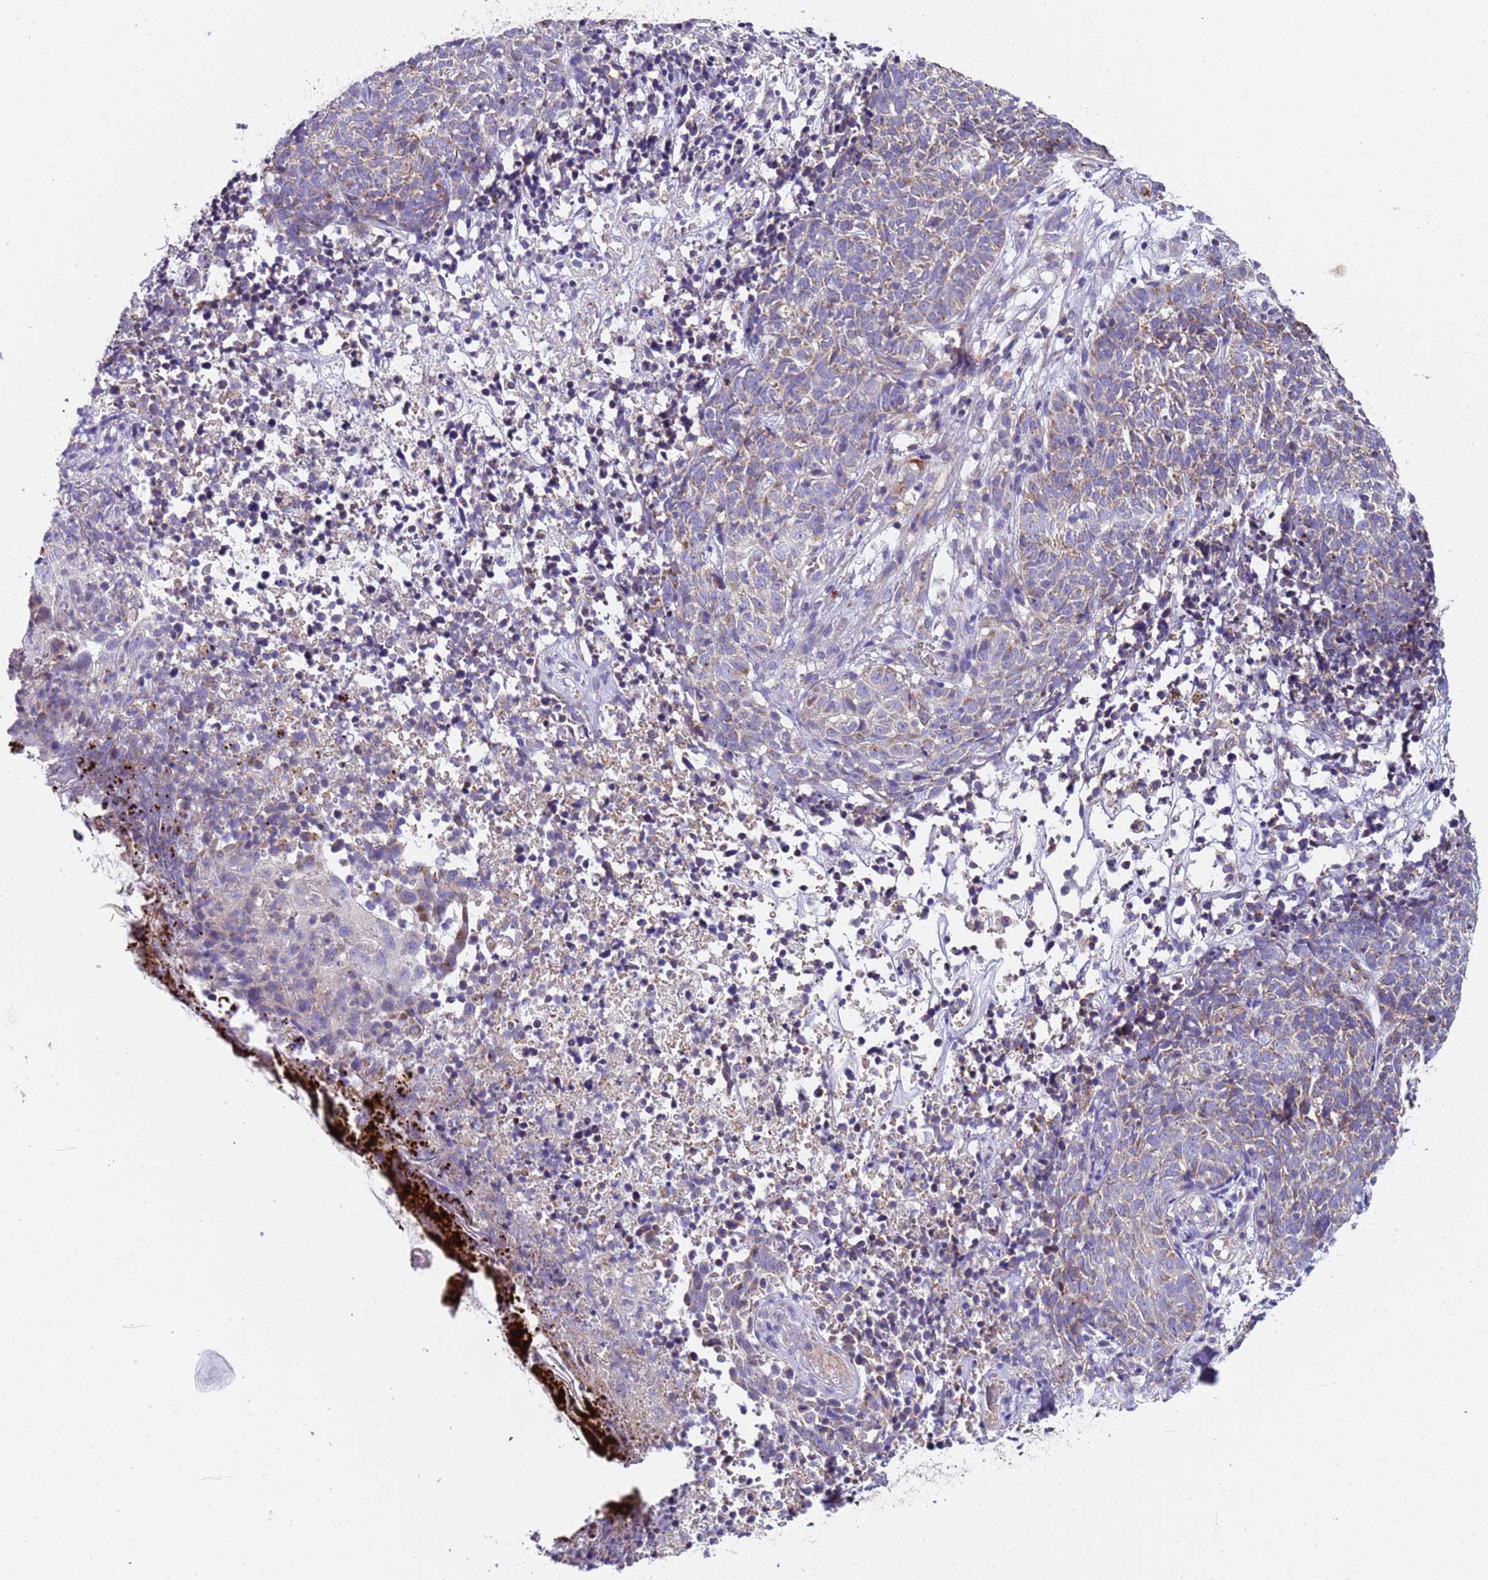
{"staining": {"intensity": "weak", "quantity": "<25%", "location": "cytoplasmic/membranous"}, "tissue": "skin cancer", "cell_type": "Tumor cells", "image_type": "cancer", "snomed": [{"axis": "morphology", "description": "Basal cell carcinoma"}, {"axis": "topography", "description": "Skin"}], "caption": "This is a histopathology image of immunohistochemistry (IHC) staining of skin cancer (basal cell carcinoma), which shows no staining in tumor cells.", "gene": "TMEM126A", "patient": {"sex": "female", "age": 84}}